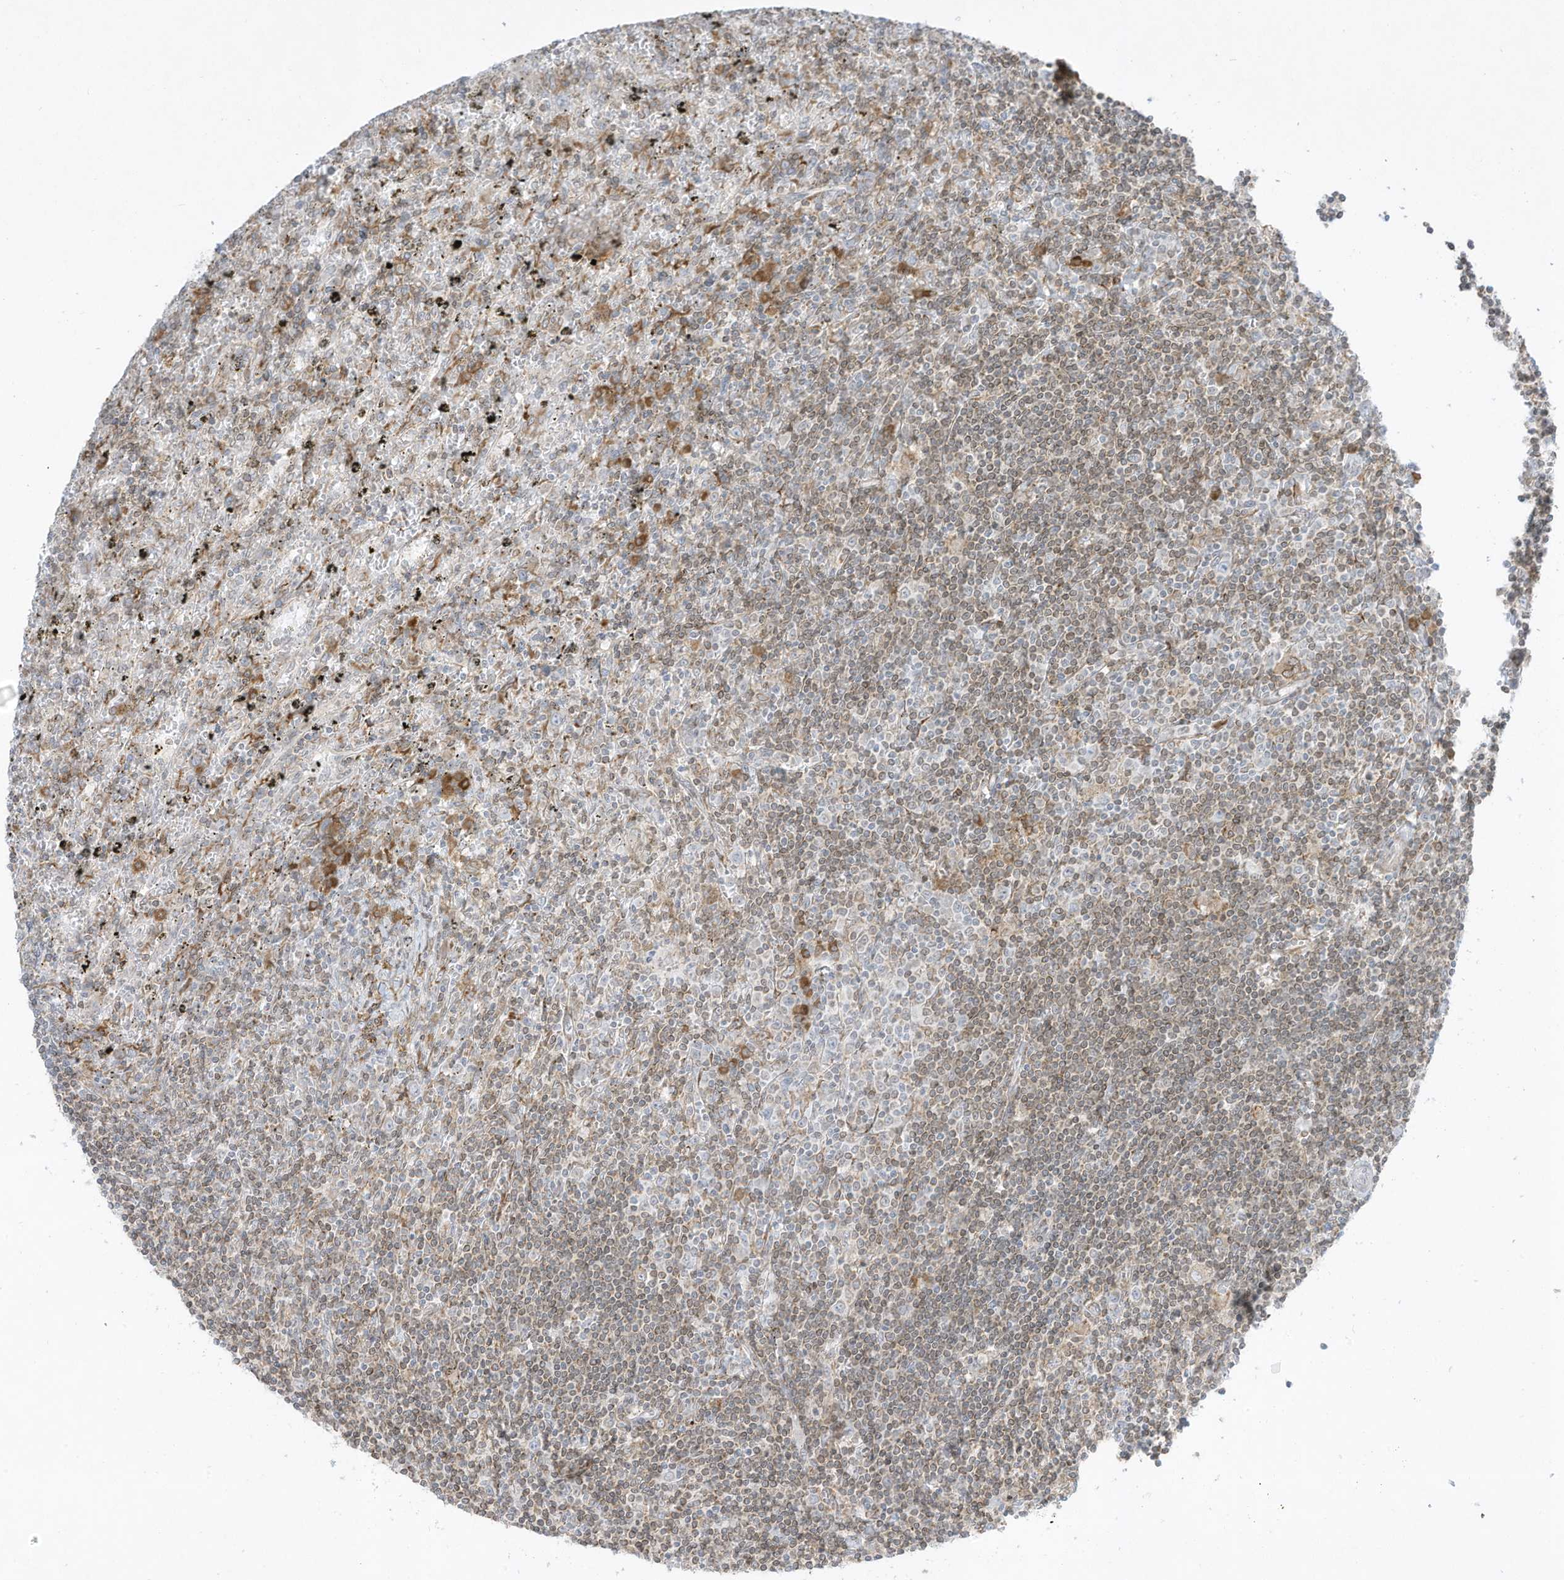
{"staining": {"intensity": "weak", "quantity": "25%-75%", "location": "cytoplasmic/membranous"}, "tissue": "lymphoma", "cell_type": "Tumor cells", "image_type": "cancer", "snomed": [{"axis": "morphology", "description": "Malignant lymphoma, non-Hodgkin's type, Low grade"}, {"axis": "topography", "description": "Spleen"}], "caption": "This photomicrograph demonstrates IHC staining of lymphoma, with low weak cytoplasmic/membranous positivity in about 25%-75% of tumor cells.", "gene": "PTK6", "patient": {"sex": "male", "age": 76}}